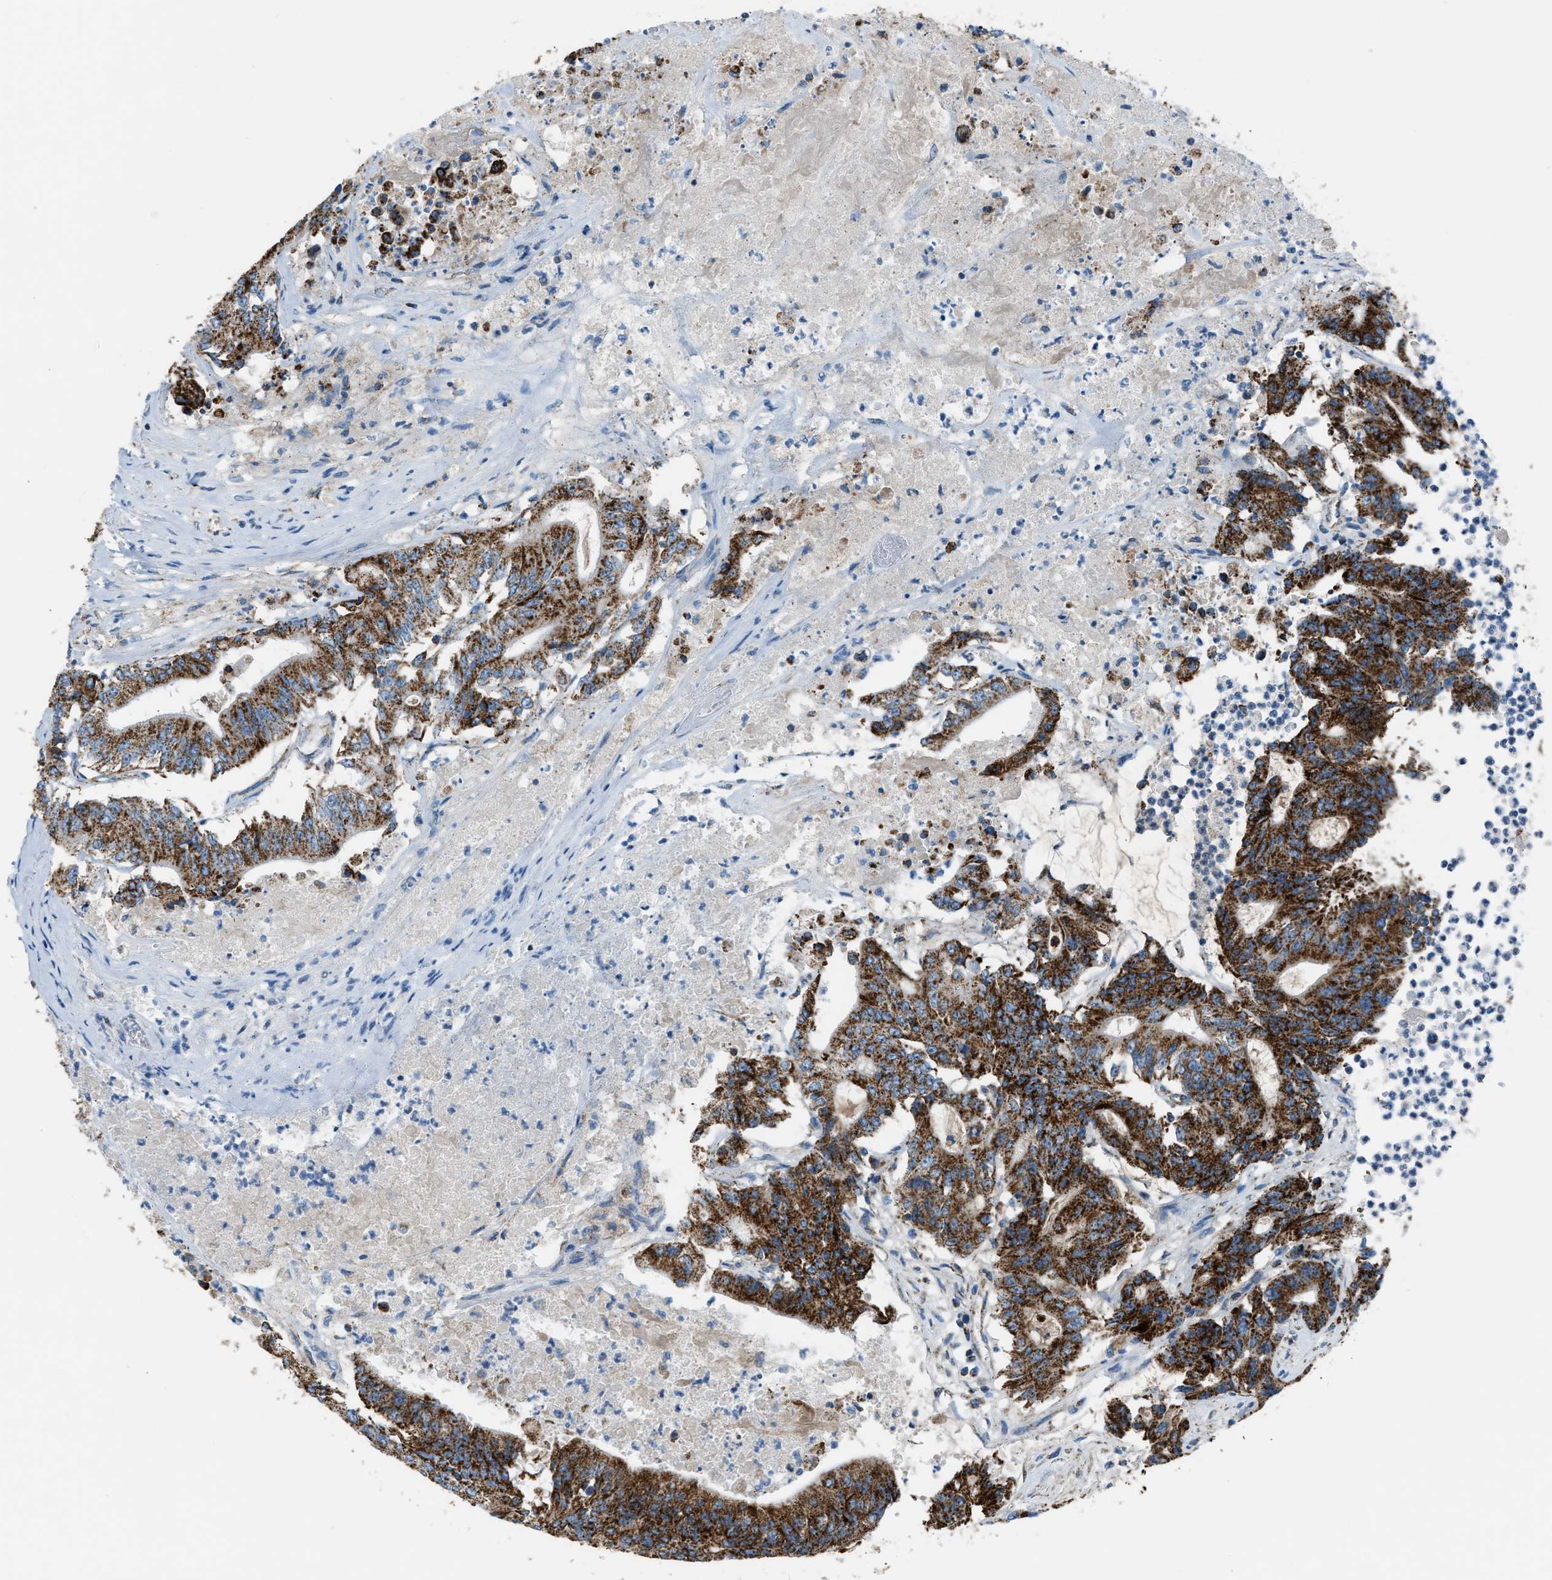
{"staining": {"intensity": "strong", "quantity": ">75%", "location": "cytoplasmic/membranous"}, "tissue": "colorectal cancer", "cell_type": "Tumor cells", "image_type": "cancer", "snomed": [{"axis": "morphology", "description": "Adenocarcinoma, NOS"}, {"axis": "topography", "description": "Colon"}], "caption": "Immunohistochemistry (IHC) of human colorectal adenocarcinoma reveals high levels of strong cytoplasmic/membranous positivity in about >75% of tumor cells.", "gene": "MDH2", "patient": {"sex": "female", "age": 77}}